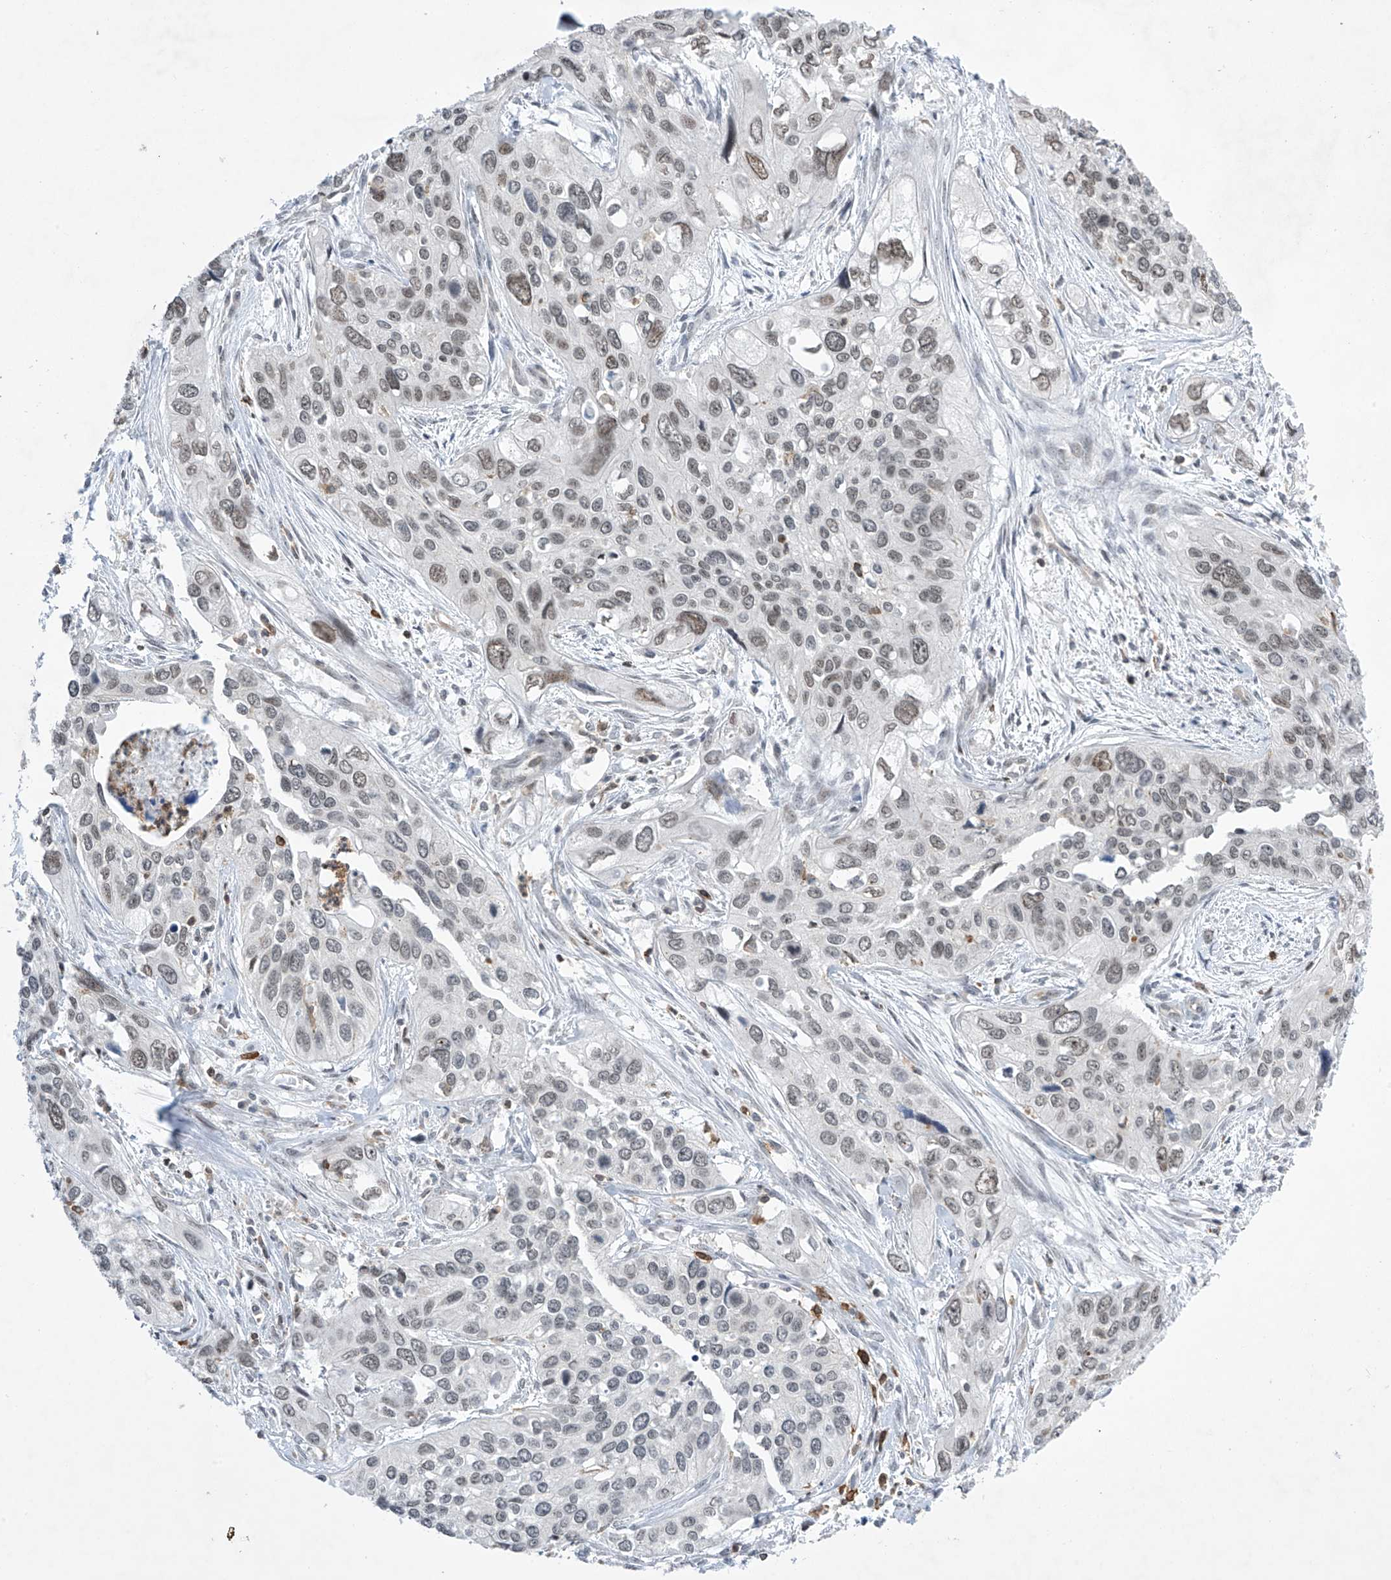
{"staining": {"intensity": "weak", "quantity": "<25%", "location": "nuclear"}, "tissue": "cervical cancer", "cell_type": "Tumor cells", "image_type": "cancer", "snomed": [{"axis": "morphology", "description": "Squamous cell carcinoma, NOS"}, {"axis": "topography", "description": "Cervix"}], "caption": "Histopathology image shows no protein expression in tumor cells of cervical cancer (squamous cell carcinoma) tissue.", "gene": "MSL3", "patient": {"sex": "female", "age": 55}}